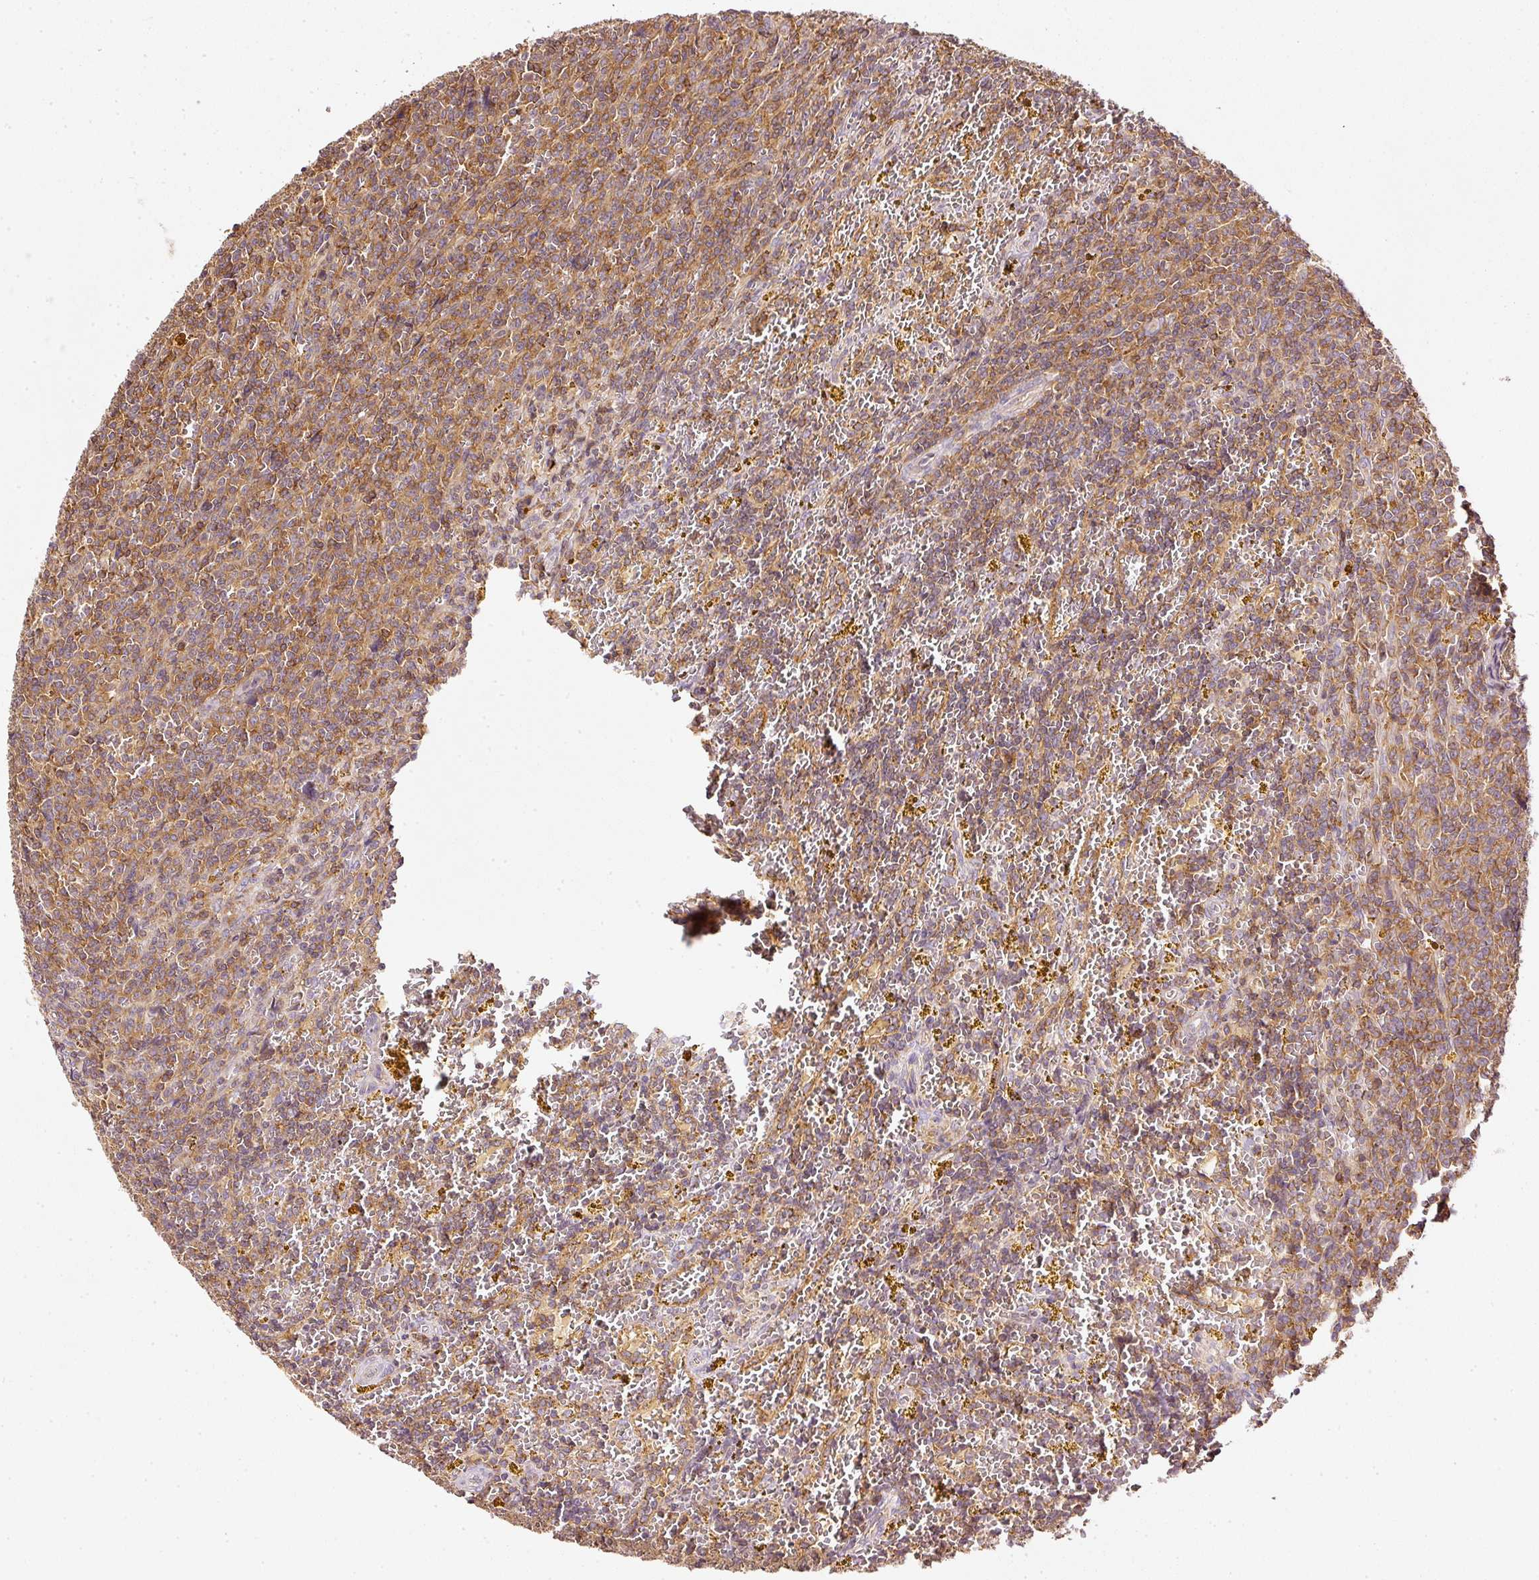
{"staining": {"intensity": "moderate", "quantity": ">75%", "location": "cytoplasmic/membranous"}, "tissue": "lymphoma", "cell_type": "Tumor cells", "image_type": "cancer", "snomed": [{"axis": "morphology", "description": "Malignant lymphoma, non-Hodgkin's type, Low grade"}, {"axis": "topography", "description": "Spleen"}, {"axis": "topography", "description": "Lymph node"}], "caption": "Moderate cytoplasmic/membranous staining for a protein is present in approximately >75% of tumor cells of lymphoma using IHC.", "gene": "EVL", "patient": {"sex": "female", "age": 66}}